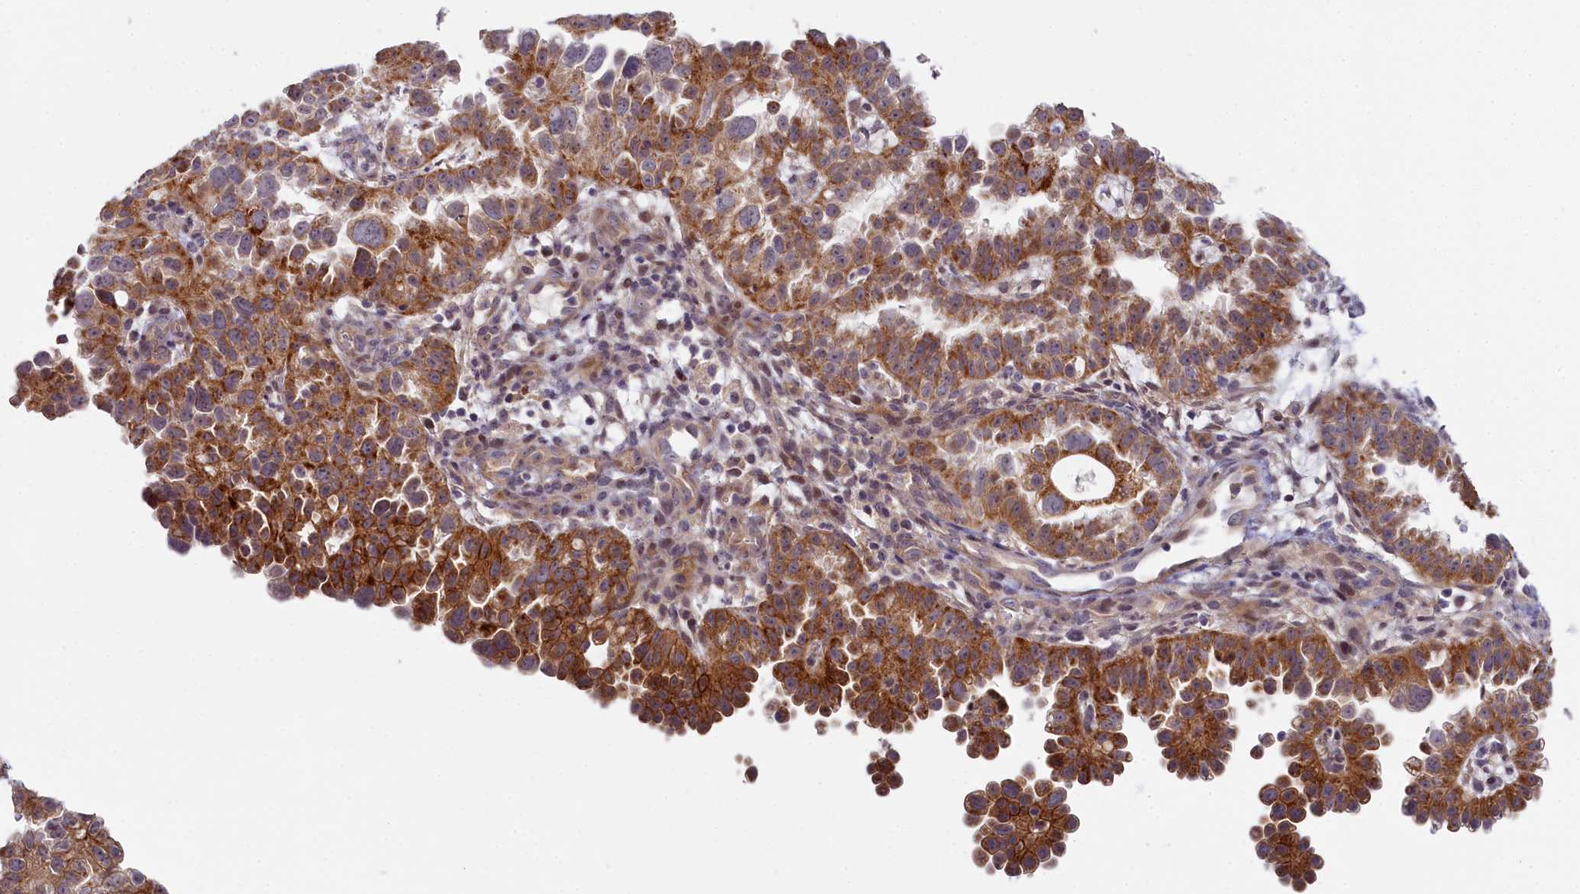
{"staining": {"intensity": "moderate", "quantity": ">75%", "location": "cytoplasmic/membranous"}, "tissue": "endometrial cancer", "cell_type": "Tumor cells", "image_type": "cancer", "snomed": [{"axis": "morphology", "description": "Adenocarcinoma, NOS"}, {"axis": "topography", "description": "Endometrium"}], "caption": "A brown stain highlights moderate cytoplasmic/membranous positivity of a protein in endometrial adenocarcinoma tumor cells. The protein of interest is shown in brown color, while the nuclei are stained blue.", "gene": "CCL23", "patient": {"sex": "female", "age": 85}}